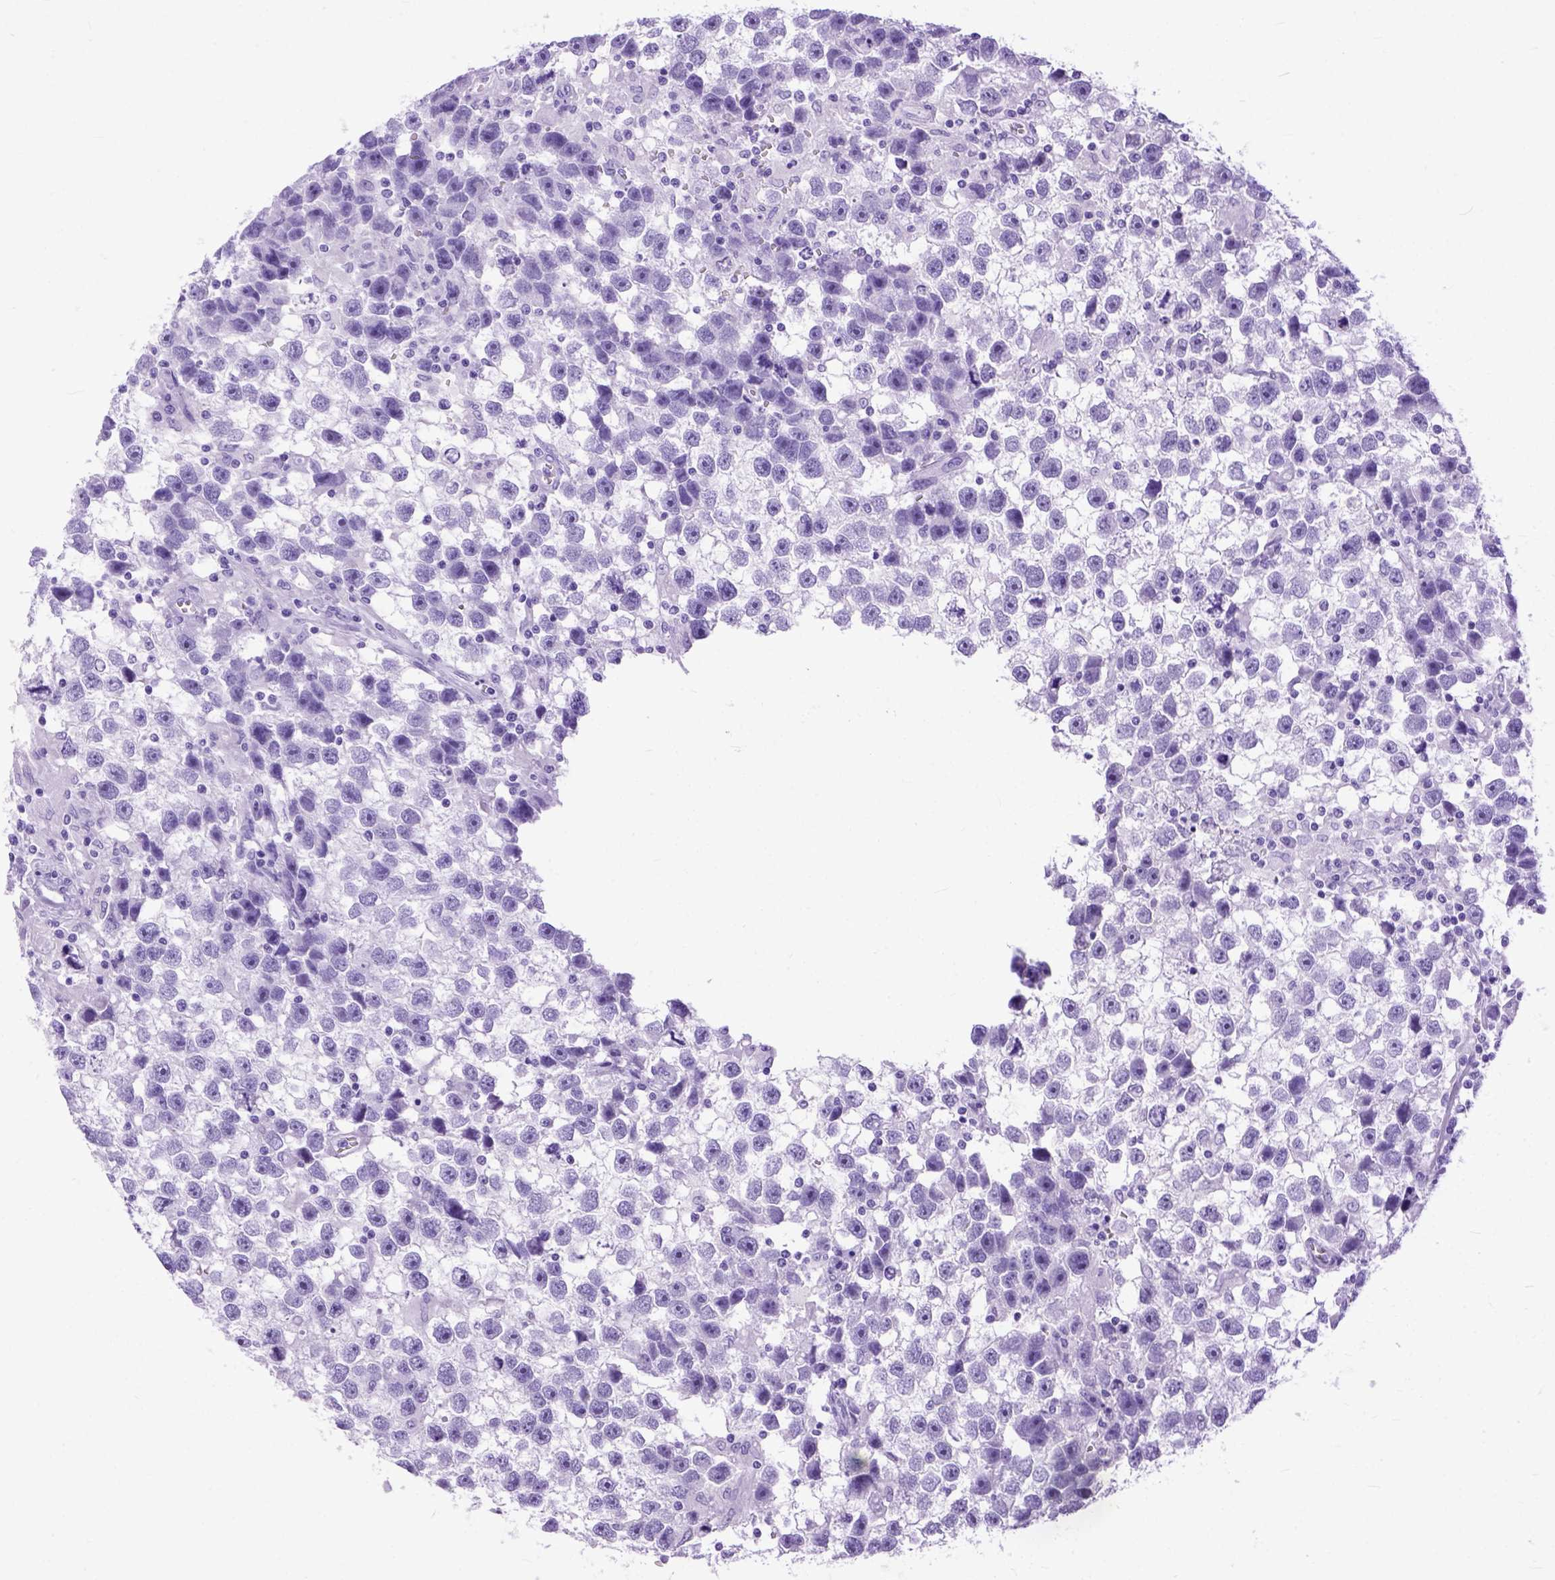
{"staining": {"intensity": "negative", "quantity": "none", "location": "none"}, "tissue": "testis cancer", "cell_type": "Tumor cells", "image_type": "cancer", "snomed": [{"axis": "morphology", "description": "Seminoma, NOS"}, {"axis": "topography", "description": "Testis"}], "caption": "DAB immunohistochemical staining of human seminoma (testis) demonstrates no significant expression in tumor cells.", "gene": "GNGT1", "patient": {"sex": "male", "age": 43}}